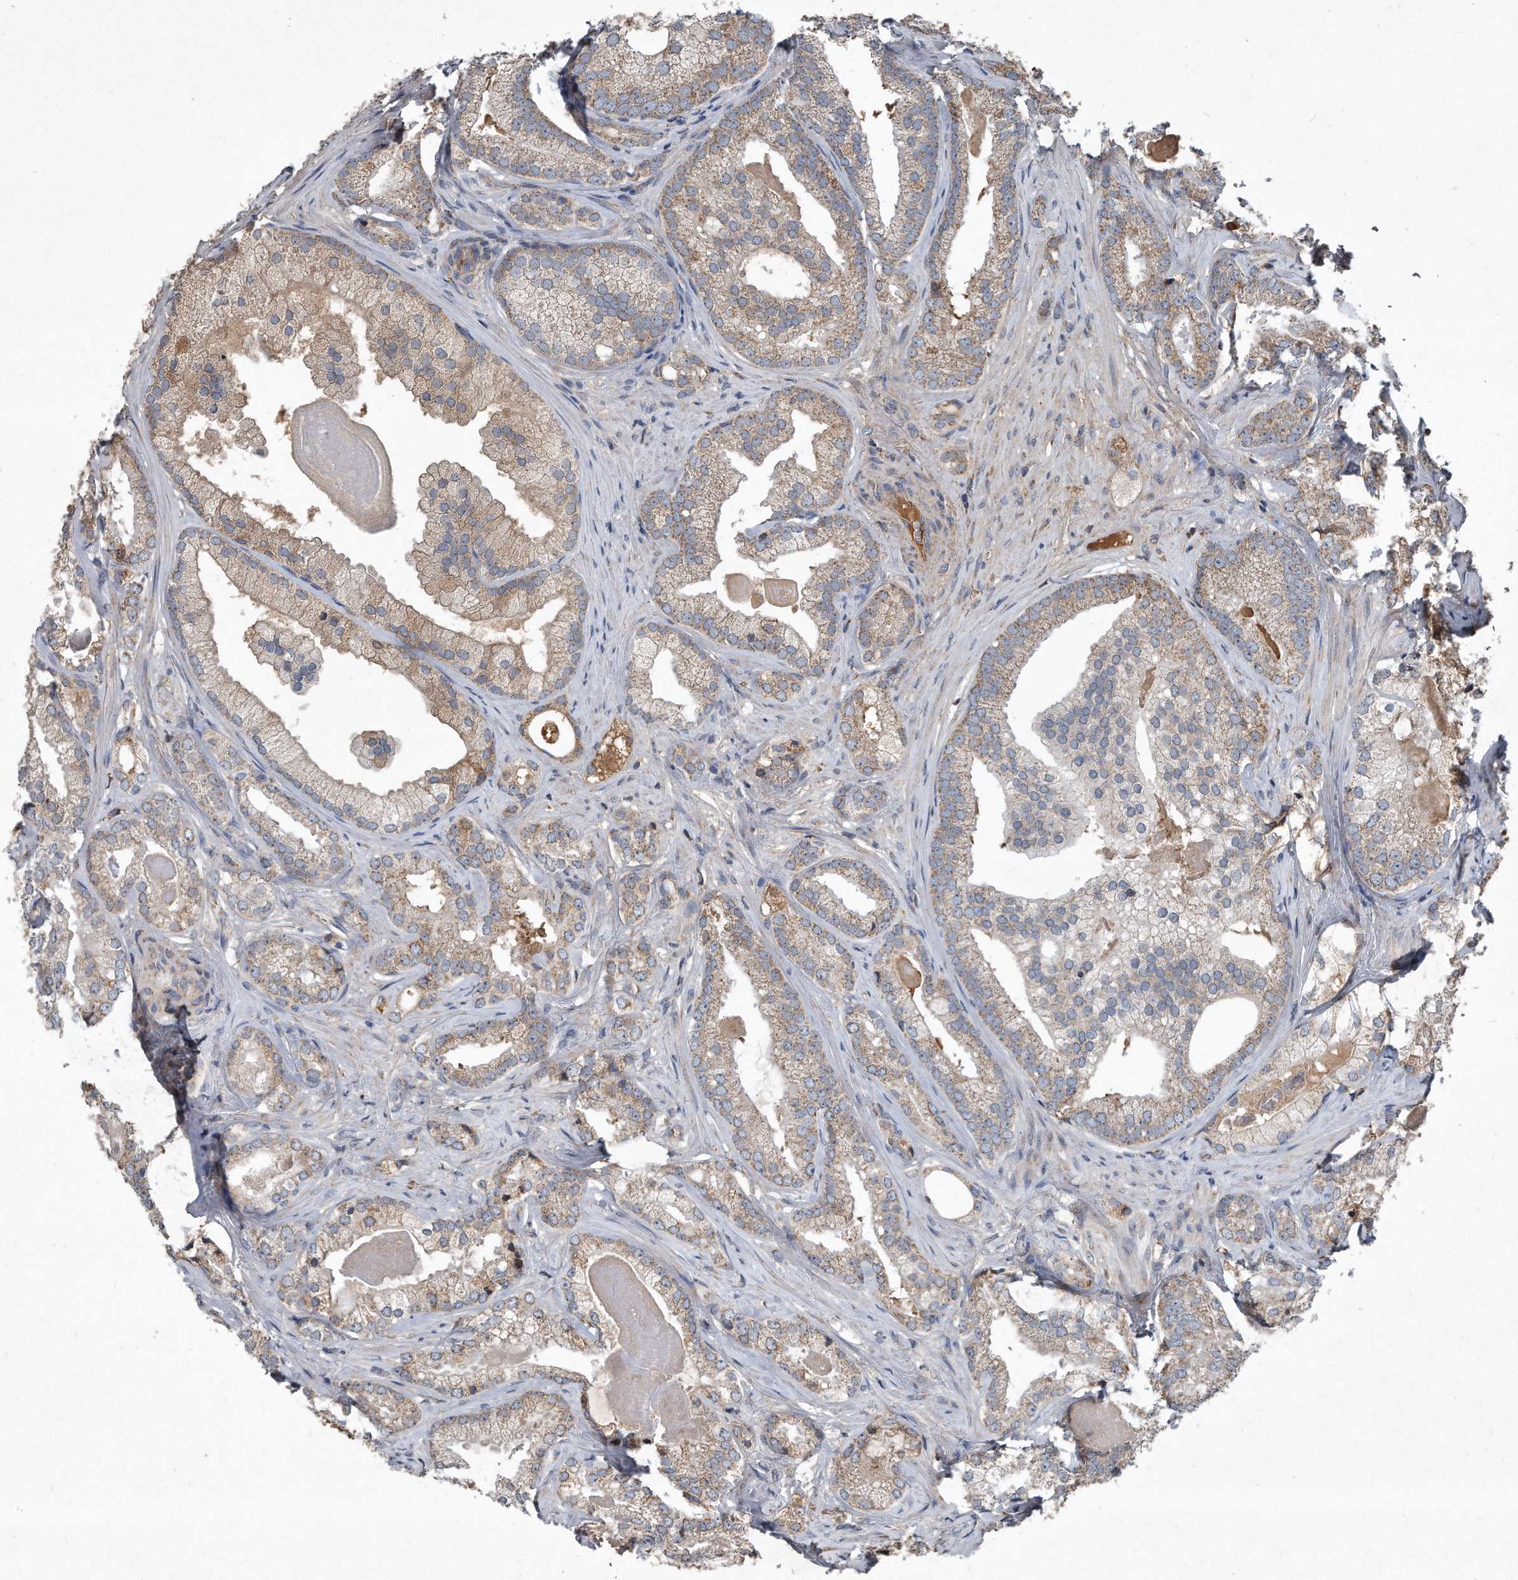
{"staining": {"intensity": "weak", "quantity": ">75%", "location": "cytoplasmic/membranous"}, "tissue": "prostate cancer", "cell_type": "Tumor cells", "image_type": "cancer", "snomed": [{"axis": "morphology", "description": "Normal morphology"}, {"axis": "morphology", "description": "Adenocarcinoma, Low grade"}, {"axis": "topography", "description": "Prostate"}], "caption": "Immunohistochemistry of prostate cancer (low-grade adenocarcinoma) displays low levels of weak cytoplasmic/membranous staining in about >75% of tumor cells.", "gene": "SDHA", "patient": {"sex": "male", "age": 72}}